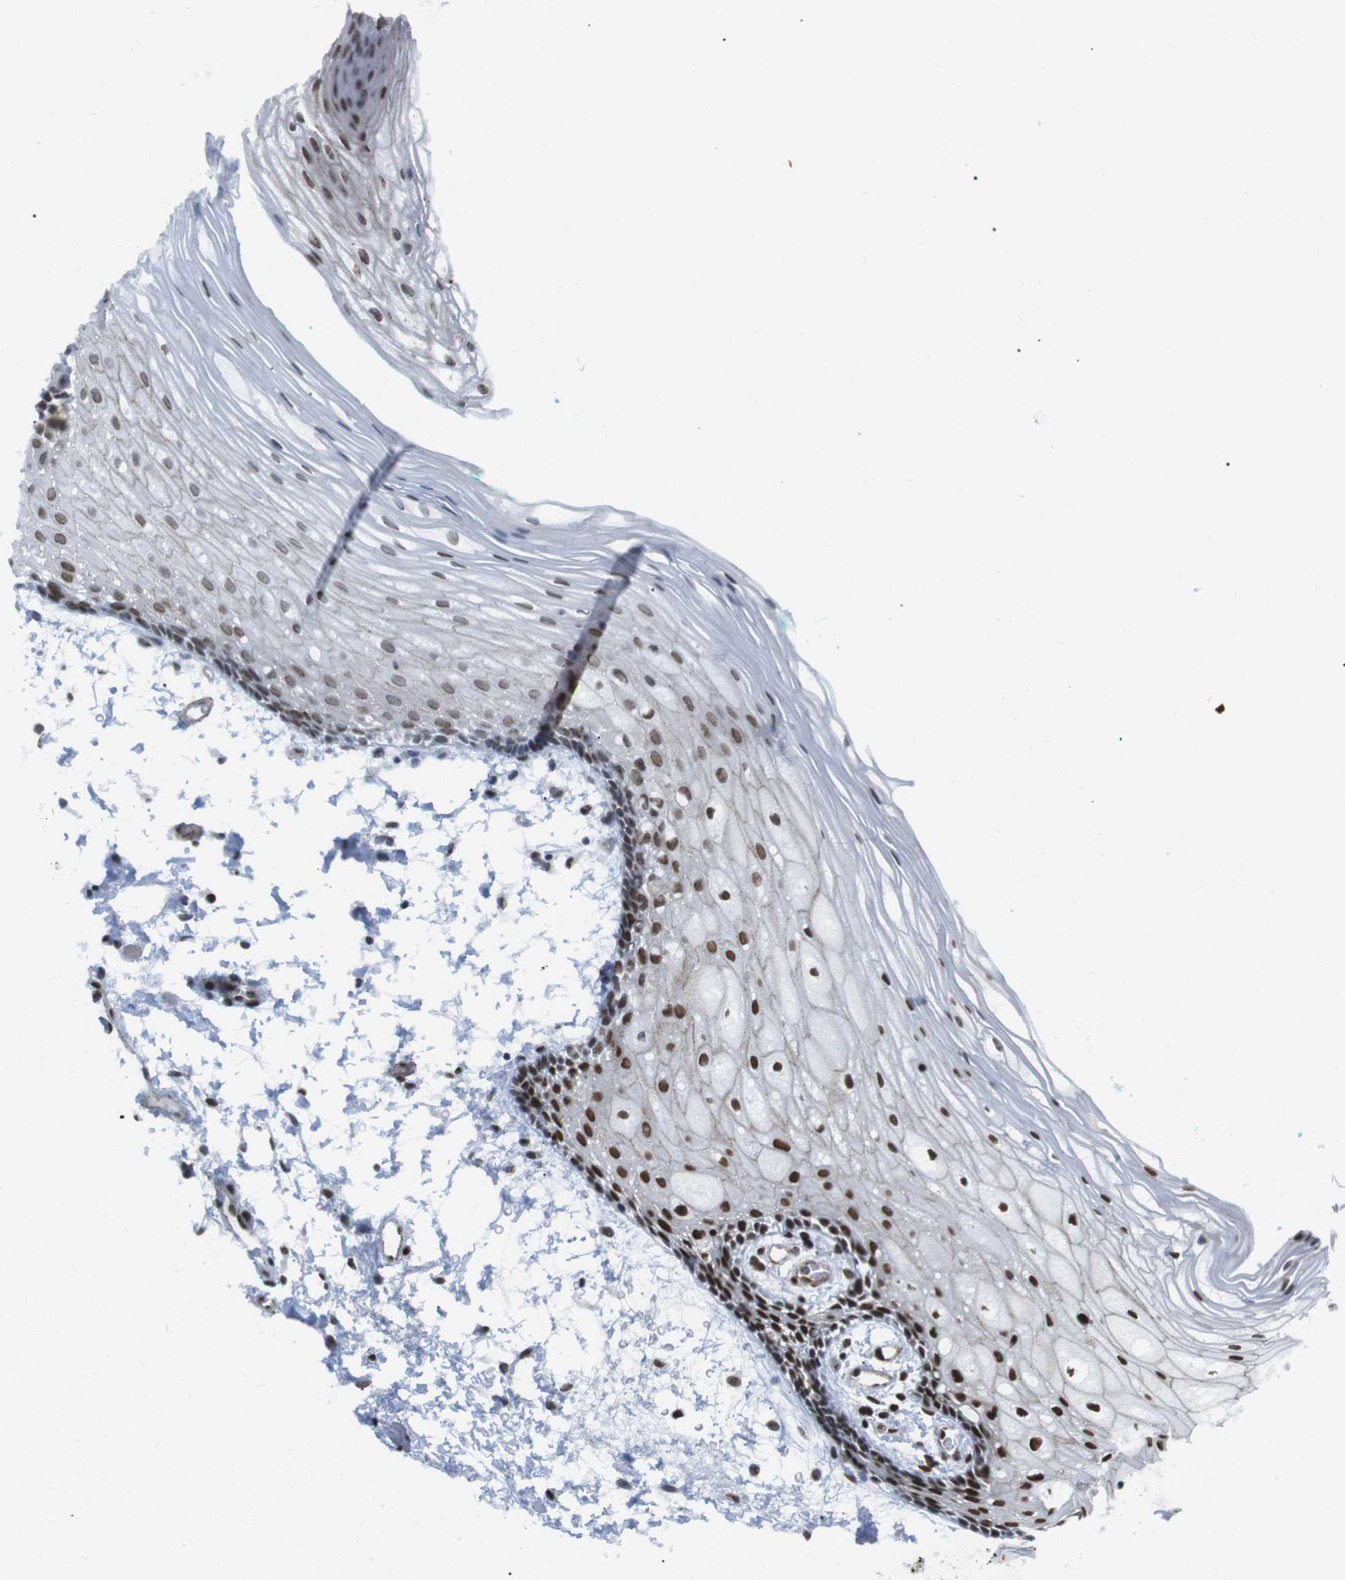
{"staining": {"intensity": "strong", "quantity": "25%-75%", "location": "nuclear"}, "tissue": "oral mucosa", "cell_type": "Squamous epithelial cells", "image_type": "normal", "snomed": [{"axis": "morphology", "description": "Normal tissue, NOS"}, {"axis": "topography", "description": "Skeletal muscle"}, {"axis": "topography", "description": "Oral tissue"}, {"axis": "topography", "description": "Peripheral nerve tissue"}], "caption": "The immunohistochemical stain shows strong nuclear positivity in squamous epithelial cells of unremarkable oral mucosa.", "gene": "ARID1A", "patient": {"sex": "female", "age": 84}}